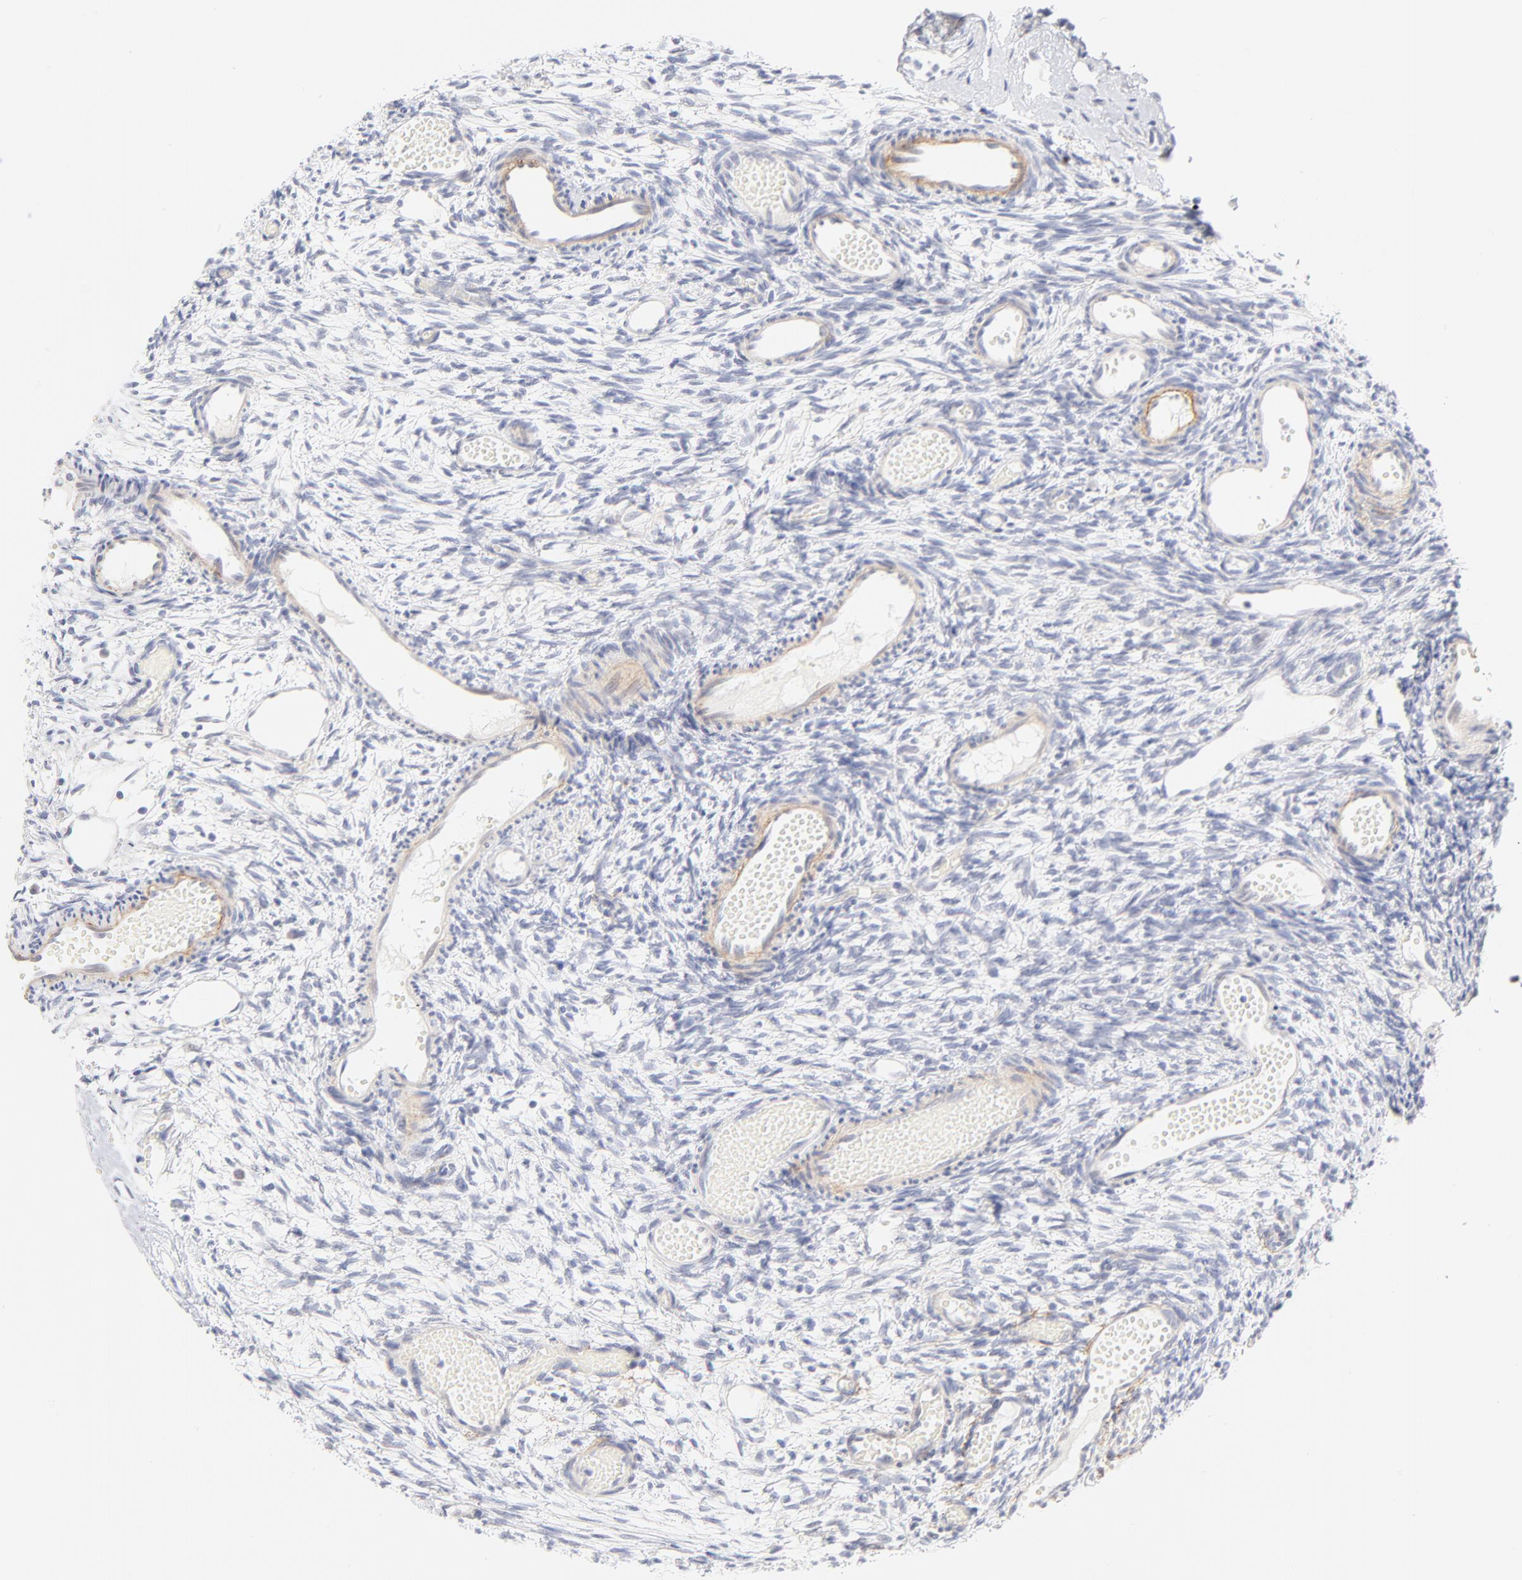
{"staining": {"intensity": "negative", "quantity": "none", "location": "none"}, "tissue": "ovary", "cell_type": "Follicle cells", "image_type": "normal", "snomed": [{"axis": "morphology", "description": "Normal tissue, NOS"}, {"axis": "topography", "description": "Ovary"}], "caption": "This is a micrograph of IHC staining of unremarkable ovary, which shows no staining in follicle cells. (DAB immunohistochemistry with hematoxylin counter stain).", "gene": "NPNT", "patient": {"sex": "female", "age": 35}}